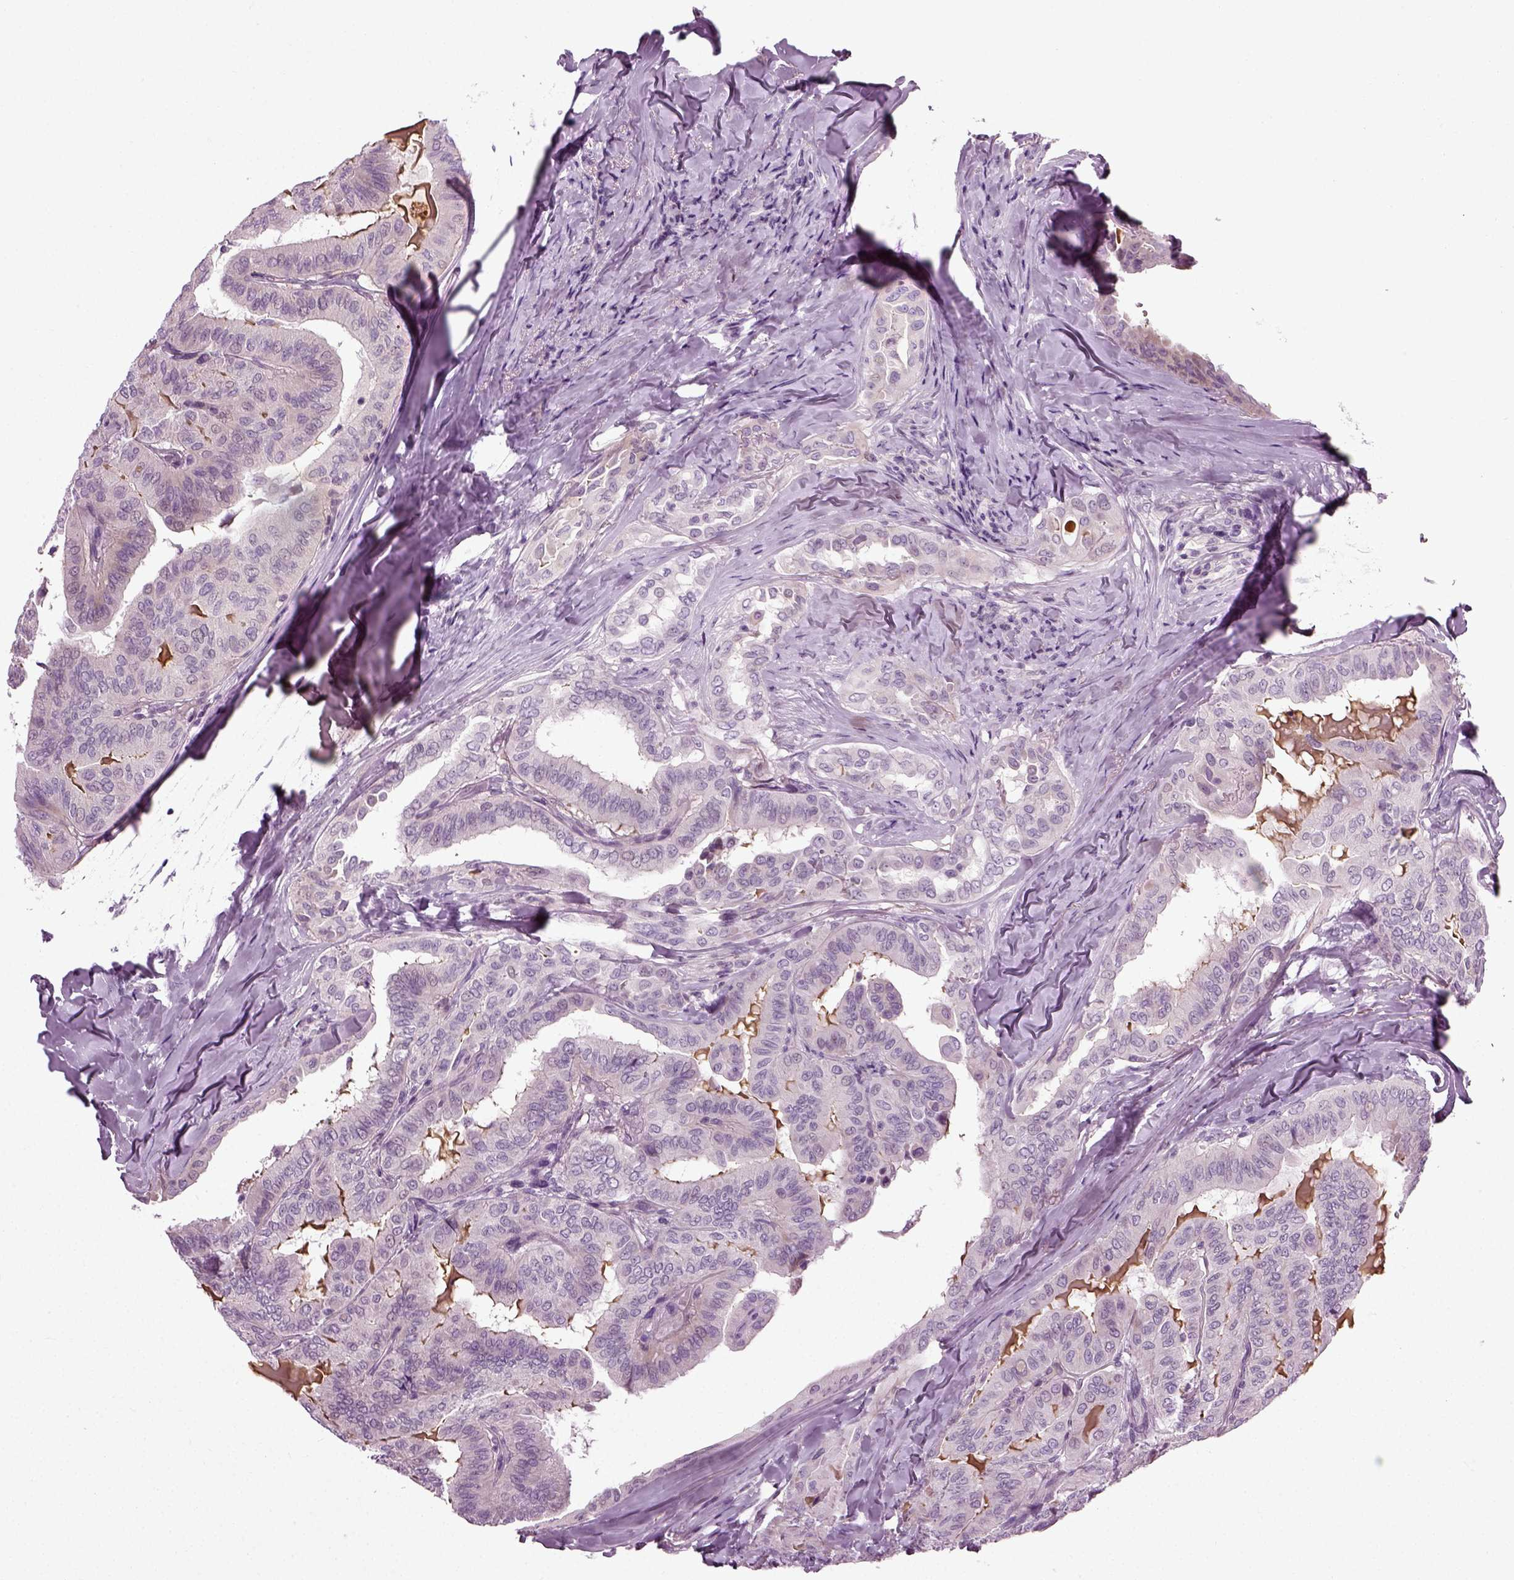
{"staining": {"intensity": "negative", "quantity": "none", "location": "none"}, "tissue": "thyroid cancer", "cell_type": "Tumor cells", "image_type": "cancer", "snomed": [{"axis": "morphology", "description": "Papillary adenocarcinoma, NOS"}, {"axis": "topography", "description": "Thyroid gland"}], "caption": "Tumor cells show no significant protein positivity in thyroid cancer (papillary adenocarcinoma).", "gene": "SCG5", "patient": {"sex": "female", "age": 68}}